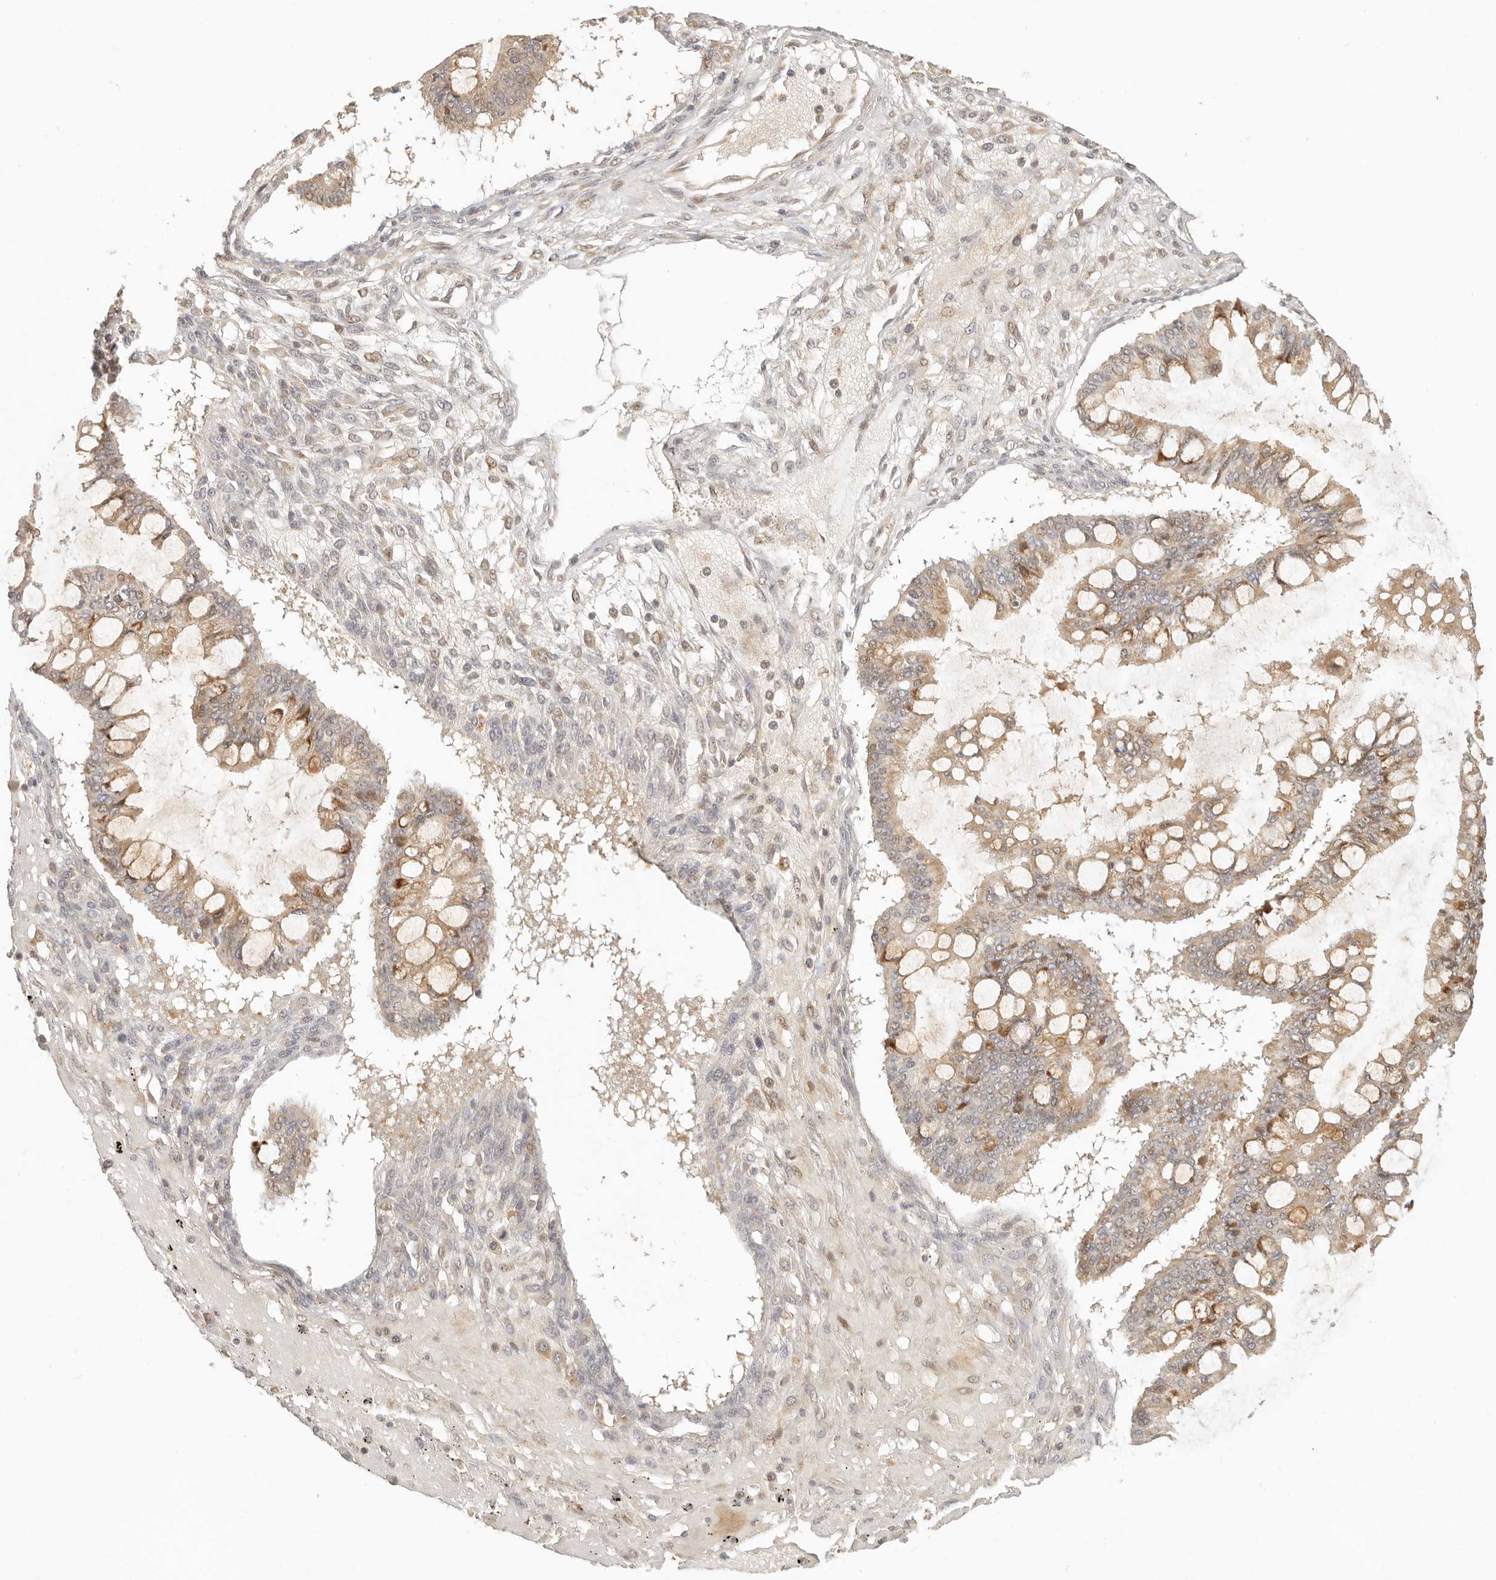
{"staining": {"intensity": "moderate", "quantity": "25%-75%", "location": "cytoplasmic/membranous"}, "tissue": "ovarian cancer", "cell_type": "Tumor cells", "image_type": "cancer", "snomed": [{"axis": "morphology", "description": "Cystadenocarcinoma, mucinous, NOS"}, {"axis": "topography", "description": "Ovary"}], "caption": "Immunohistochemical staining of ovarian cancer (mucinous cystadenocarcinoma) shows medium levels of moderate cytoplasmic/membranous protein positivity in about 25%-75% of tumor cells.", "gene": "INTS11", "patient": {"sex": "female", "age": 73}}